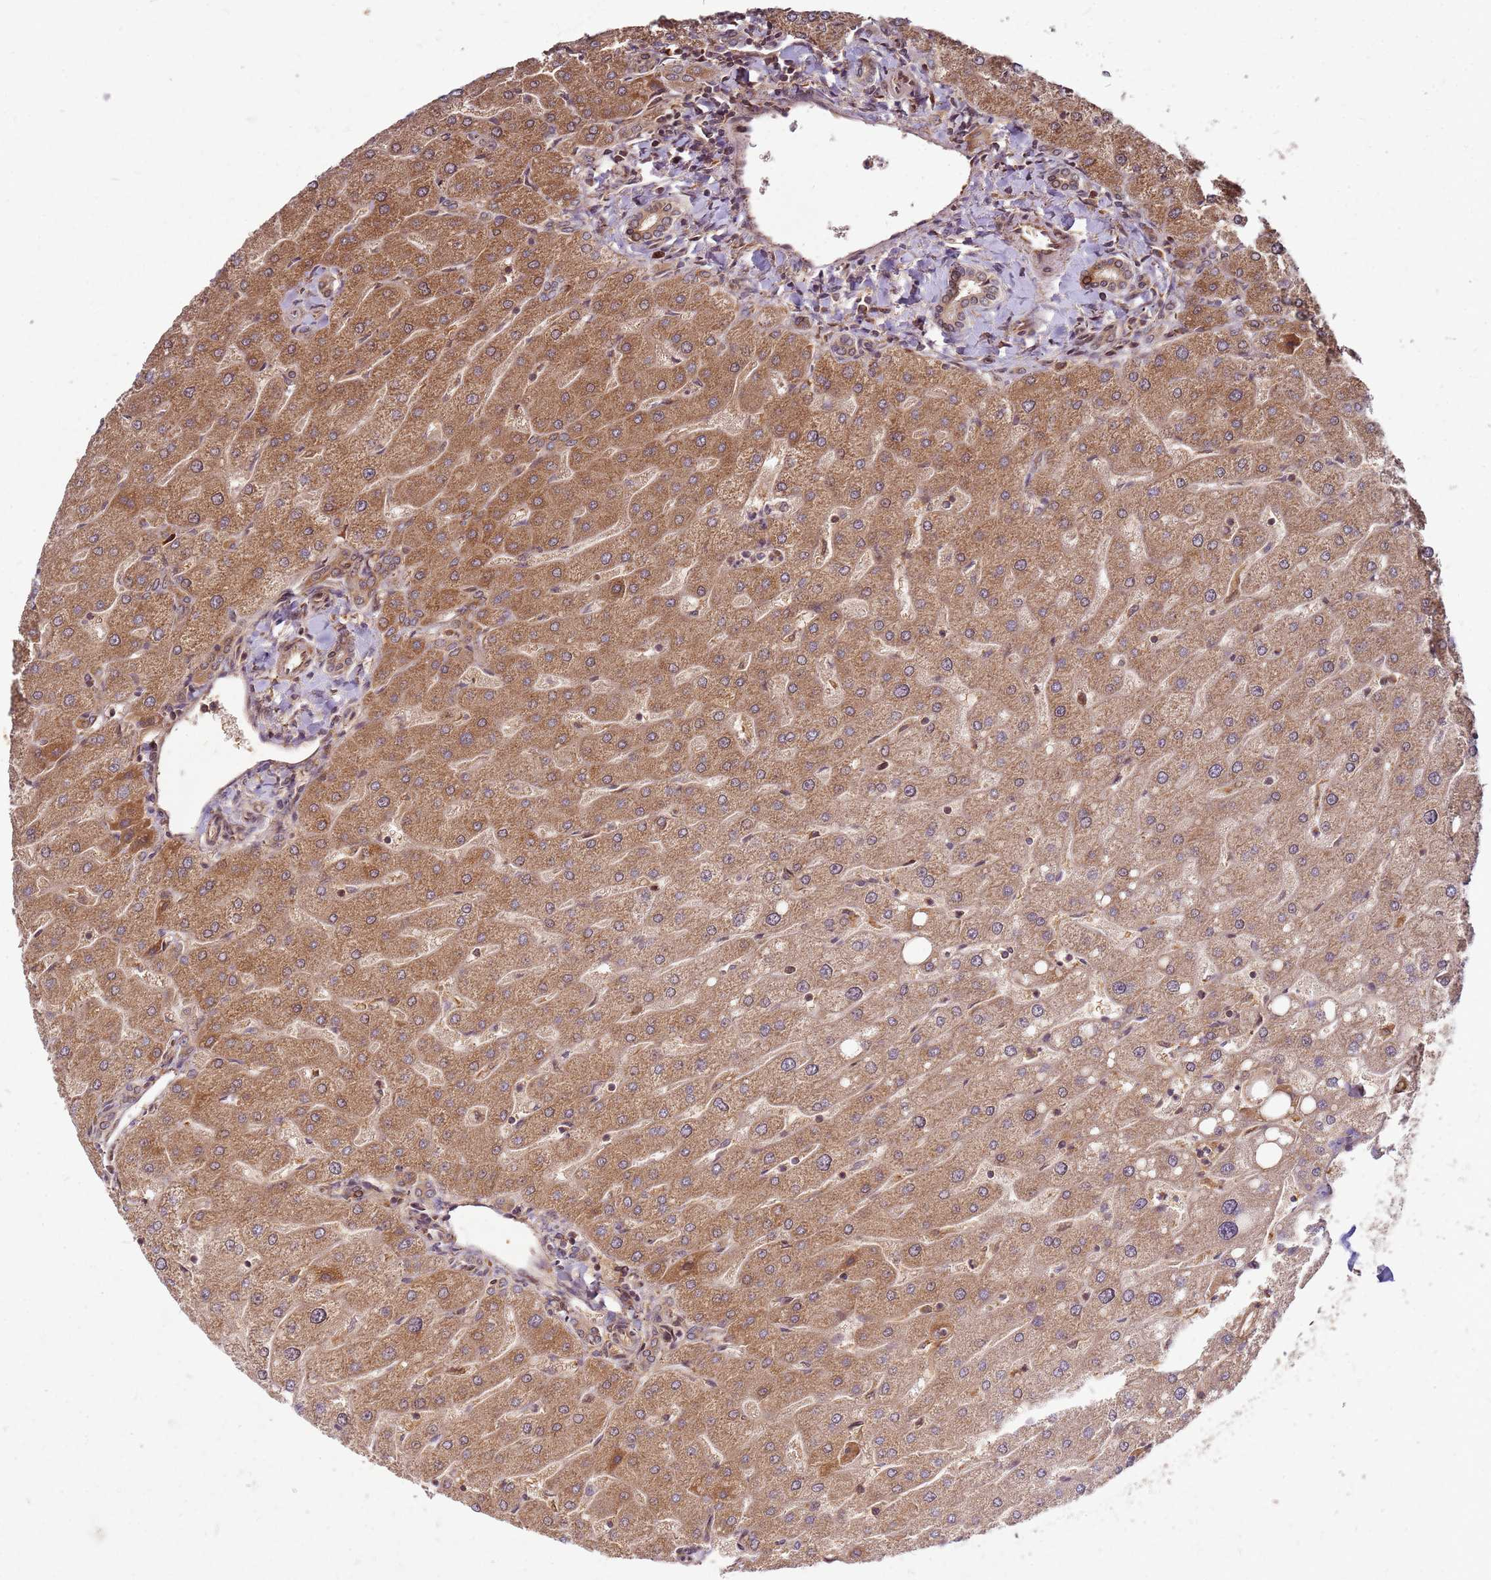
{"staining": {"intensity": "weak", "quantity": ">75%", "location": "cytoplasmic/membranous"}, "tissue": "liver", "cell_type": "Cholangiocytes", "image_type": "normal", "snomed": [{"axis": "morphology", "description": "Normal tissue, NOS"}, {"axis": "topography", "description": "Liver"}], "caption": "Immunohistochemistry staining of benign liver, which displays low levels of weak cytoplasmic/membranous expression in about >75% of cholangiocytes indicating weak cytoplasmic/membranous protein positivity. The staining was performed using DAB (brown) for protein detection and nuclei were counterstained in hematoxylin (blue).", "gene": "CCDC159", "patient": {"sex": "male", "age": 67}}